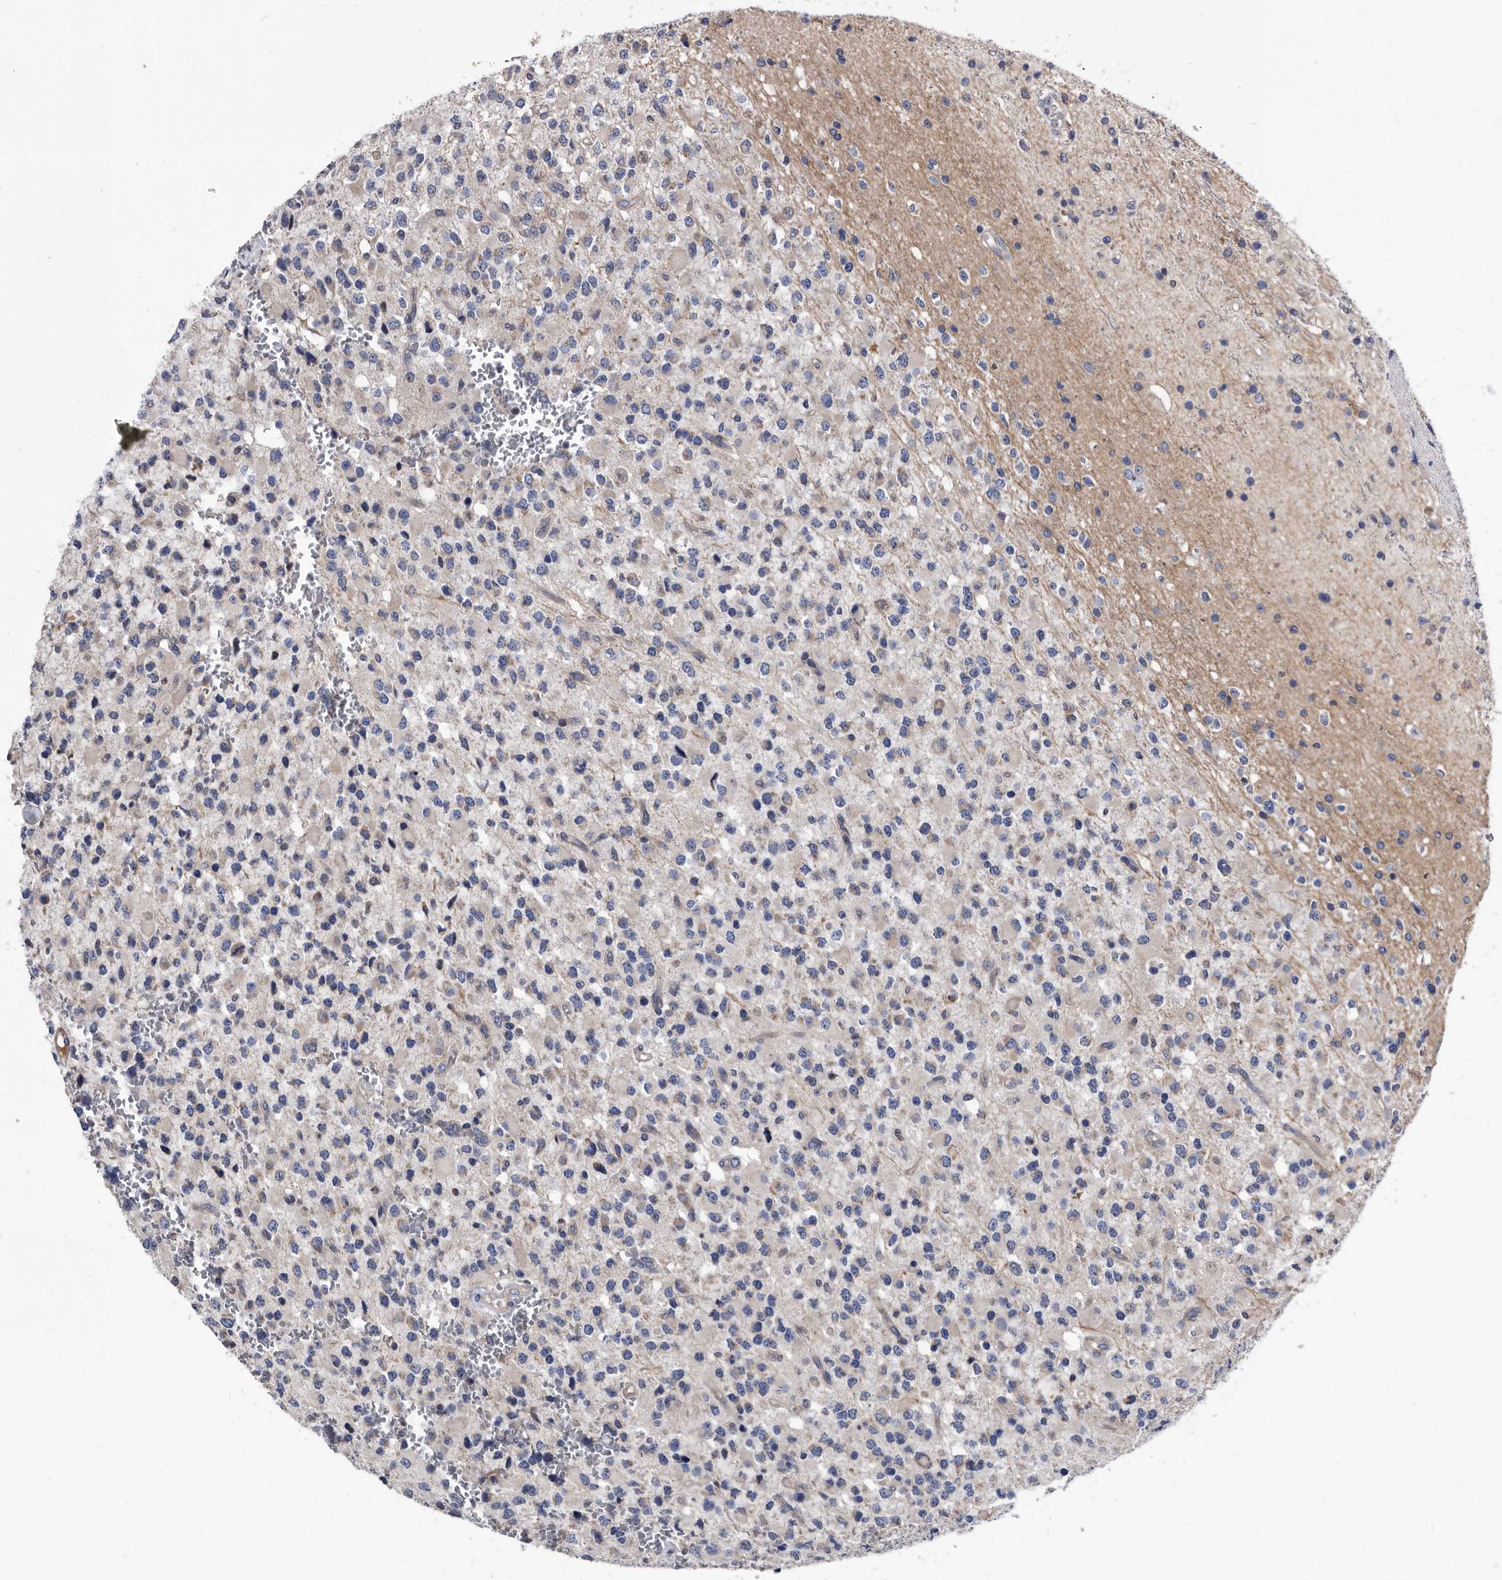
{"staining": {"intensity": "negative", "quantity": "none", "location": "none"}, "tissue": "glioma", "cell_type": "Tumor cells", "image_type": "cancer", "snomed": [{"axis": "morphology", "description": "Glioma, malignant, High grade"}, {"axis": "topography", "description": "Brain"}], "caption": "IHC histopathology image of neoplastic tissue: human malignant glioma (high-grade) stained with DAB shows no significant protein expression in tumor cells. (DAB immunohistochemistry (IHC) with hematoxylin counter stain).", "gene": "DTNBP1", "patient": {"sex": "male", "age": 34}}